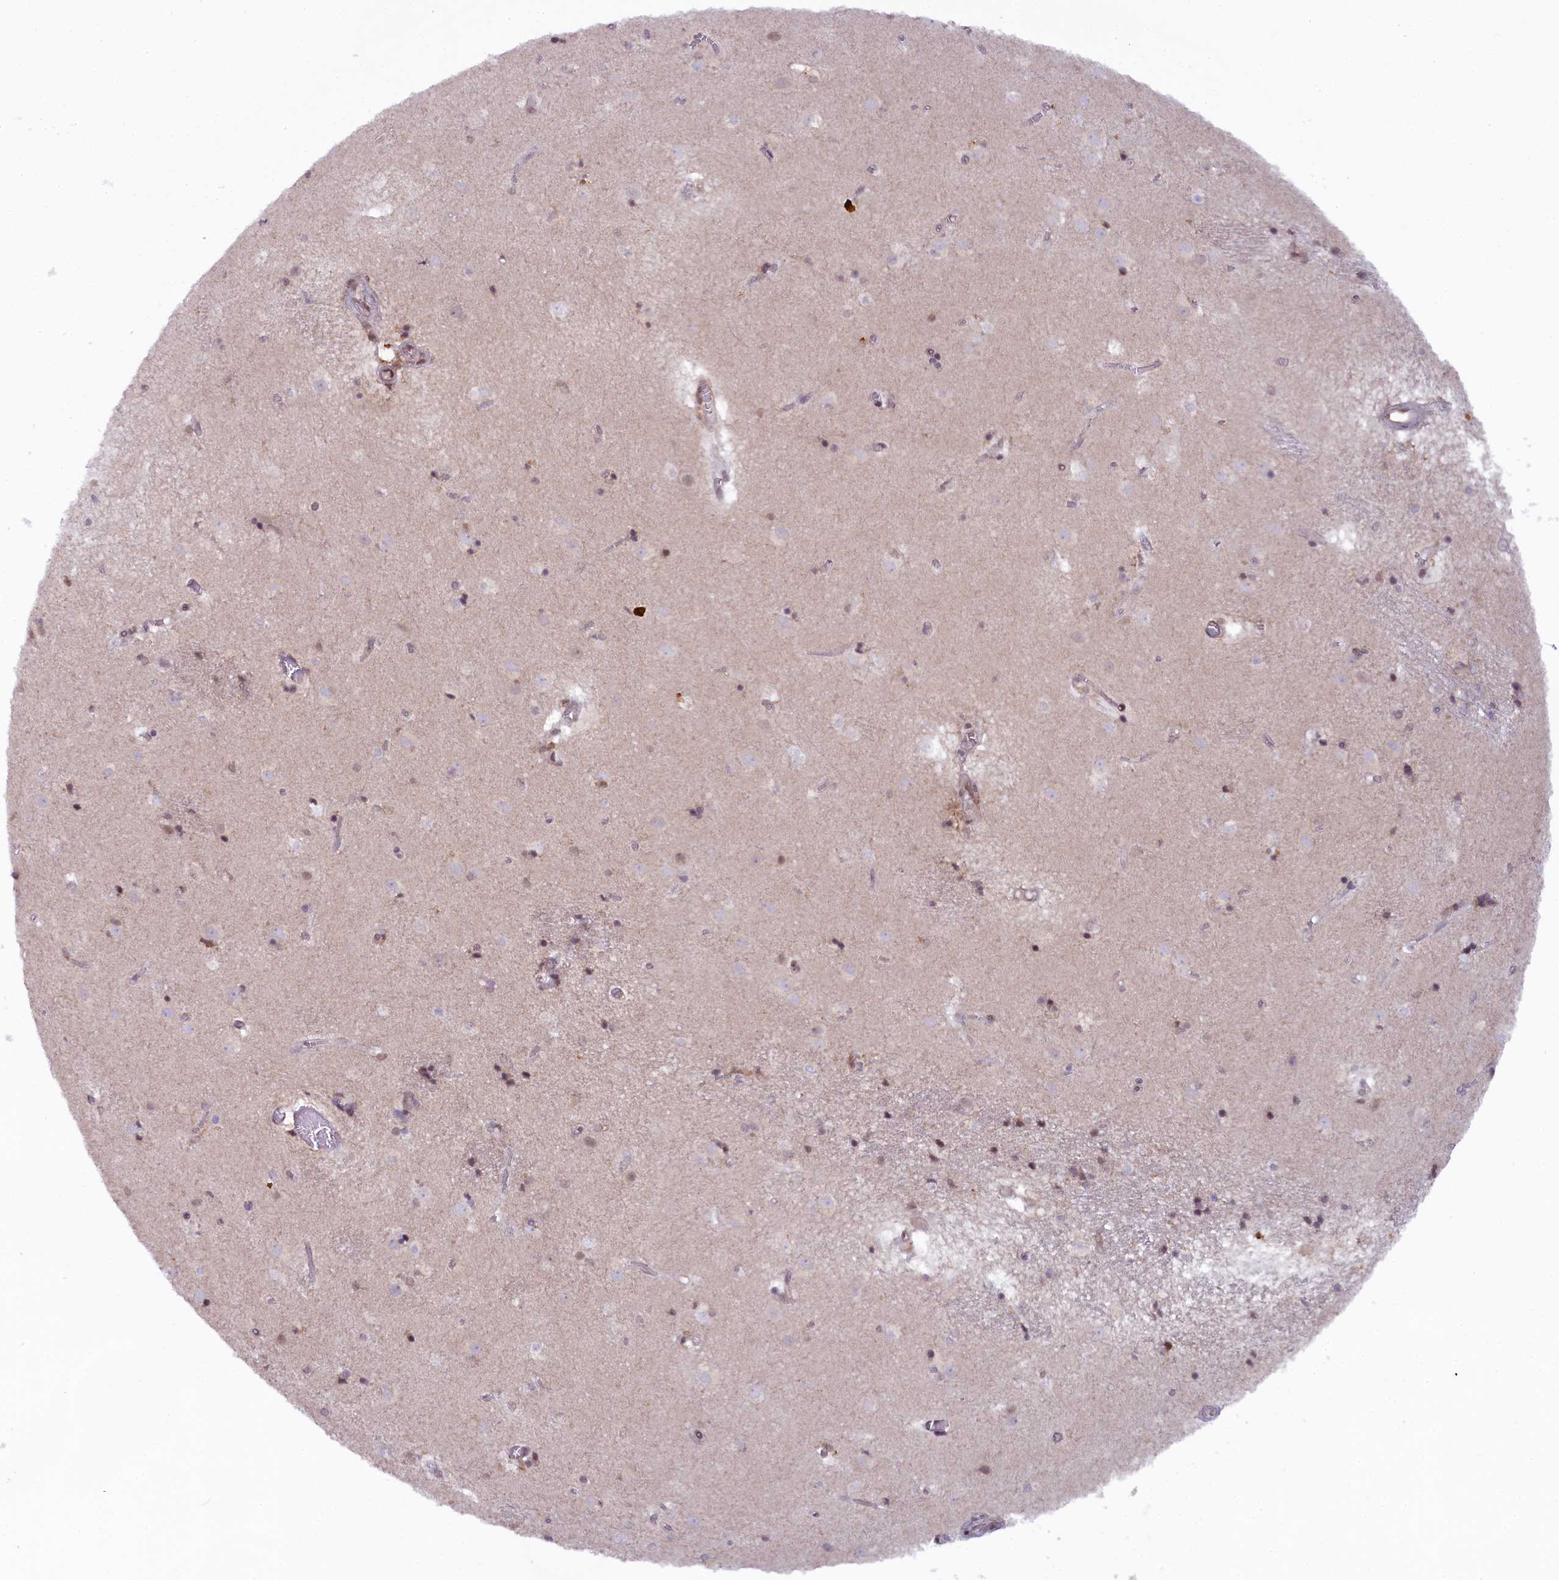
{"staining": {"intensity": "weak", "quantity": "<25%", "location": "nuclear"}, "tissue": "caudate", "cell_type": "Glial cells", "image_type": "normal", "snomed": [{"axis": "morphology", "description": "Normal tissue, NOS"}, {"axis": "topography", "description": "Lateral ventricle wall"}], "caption": "This image is of unremarkable caudate stained with IHC to label a protein in brown with the nuclei are counter-stained blue. There is no expression in glial cells. Nuclei are stained in blue.", "gene": "FCHO1", "patient": {"sex": "male", "age": 70}}